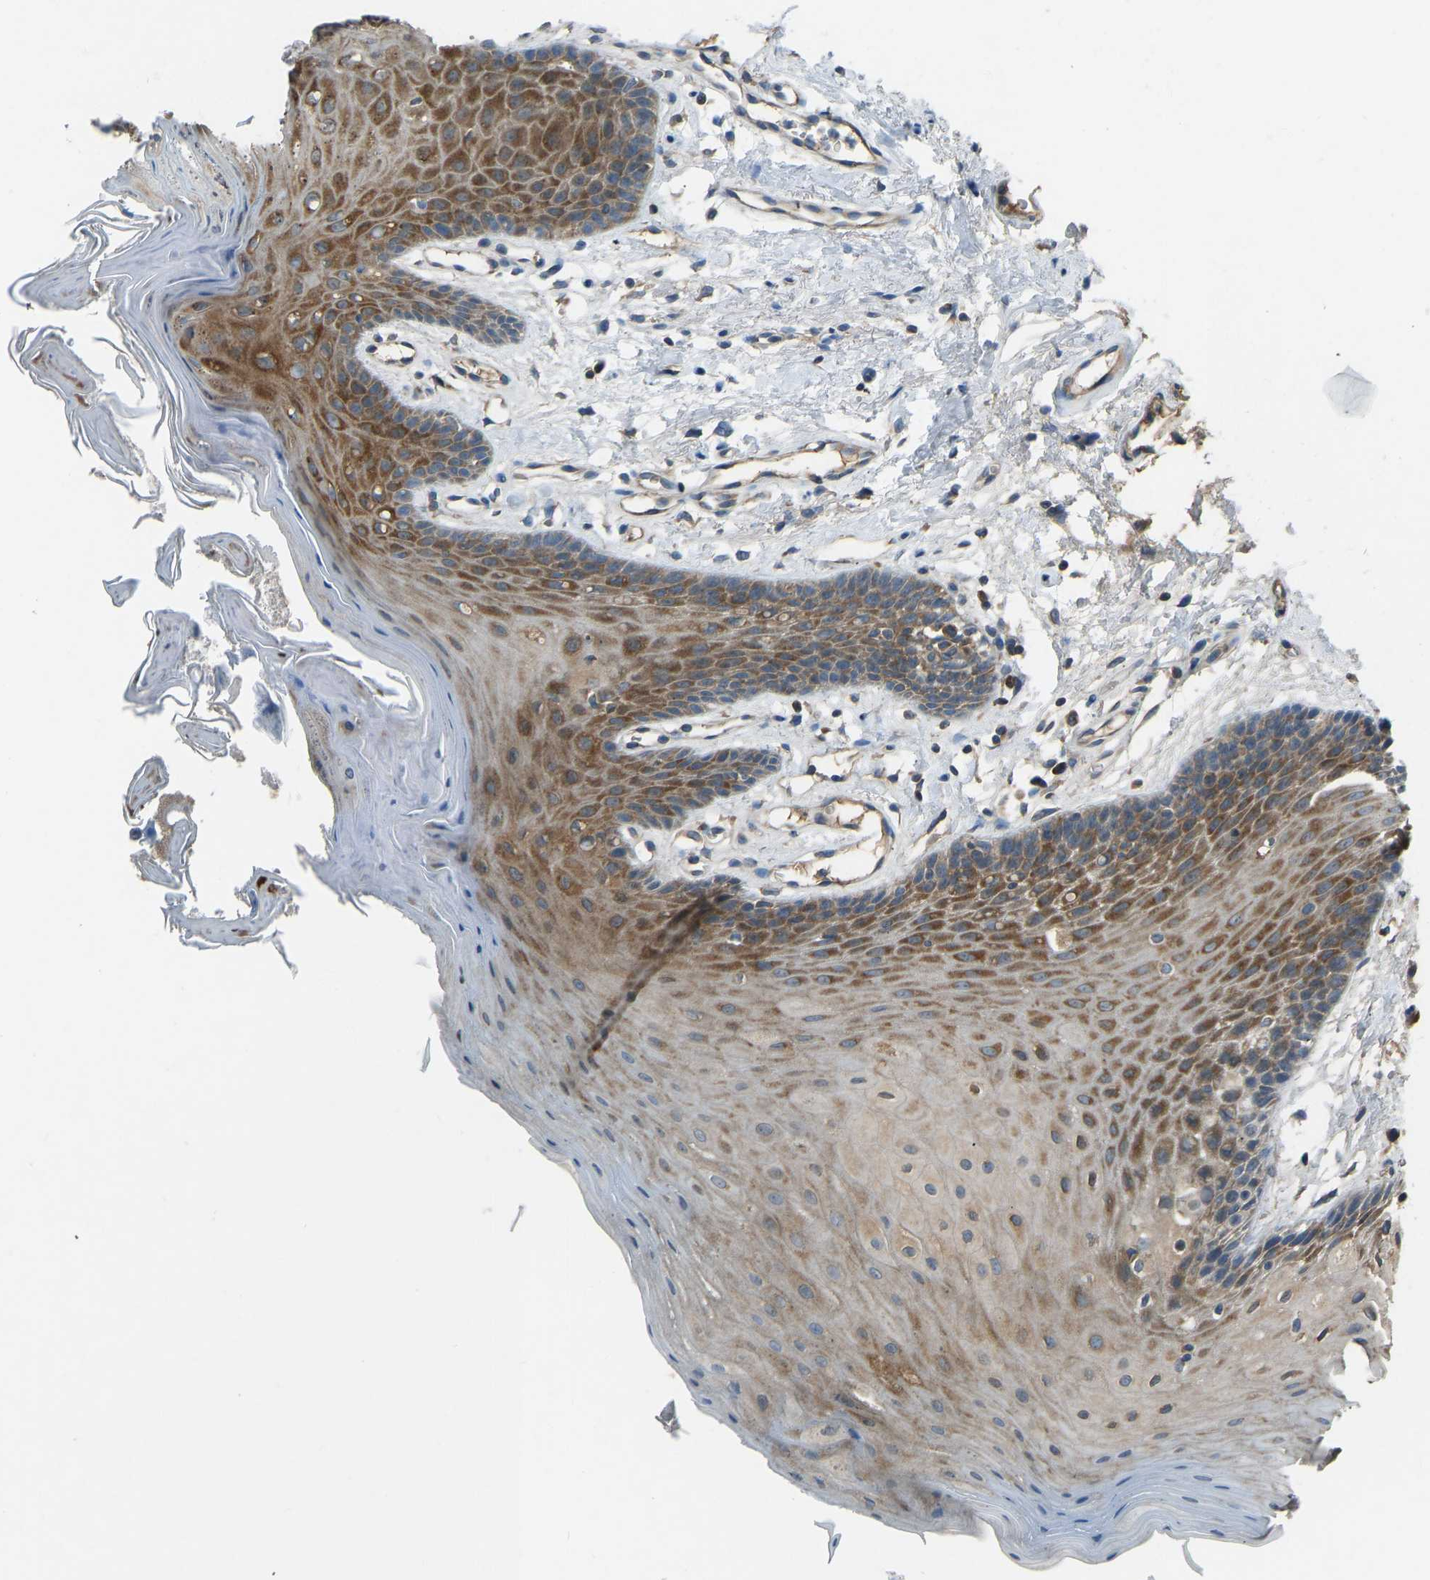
{"staining": {"intensity": "strong", "quantity": ">75%", "location": "cytoplasmic/membranous"}, "tissue": "oral mucosa", "cell_type": "Squamous epithelial cells", "image_type": "normal", "snomed": [{"axis": "morphology", "description": "Normal tissue, NOS"}, {"axis": "morphology", "description": "Squamous cell carcinoma, NOS"}, {"axis": "topography", "description": "Oral tissue"}, {"axis": "topography", "description": "Head-Neck"}], "caption": "Oral mucosa stained for a protein (brown) demonstrates strong cytoplasmic/membranous positive expression in approximately >75% of squamous epithelial cells.", "gene": "STAU2", "patient": {"sex": "male", "age": 71}}